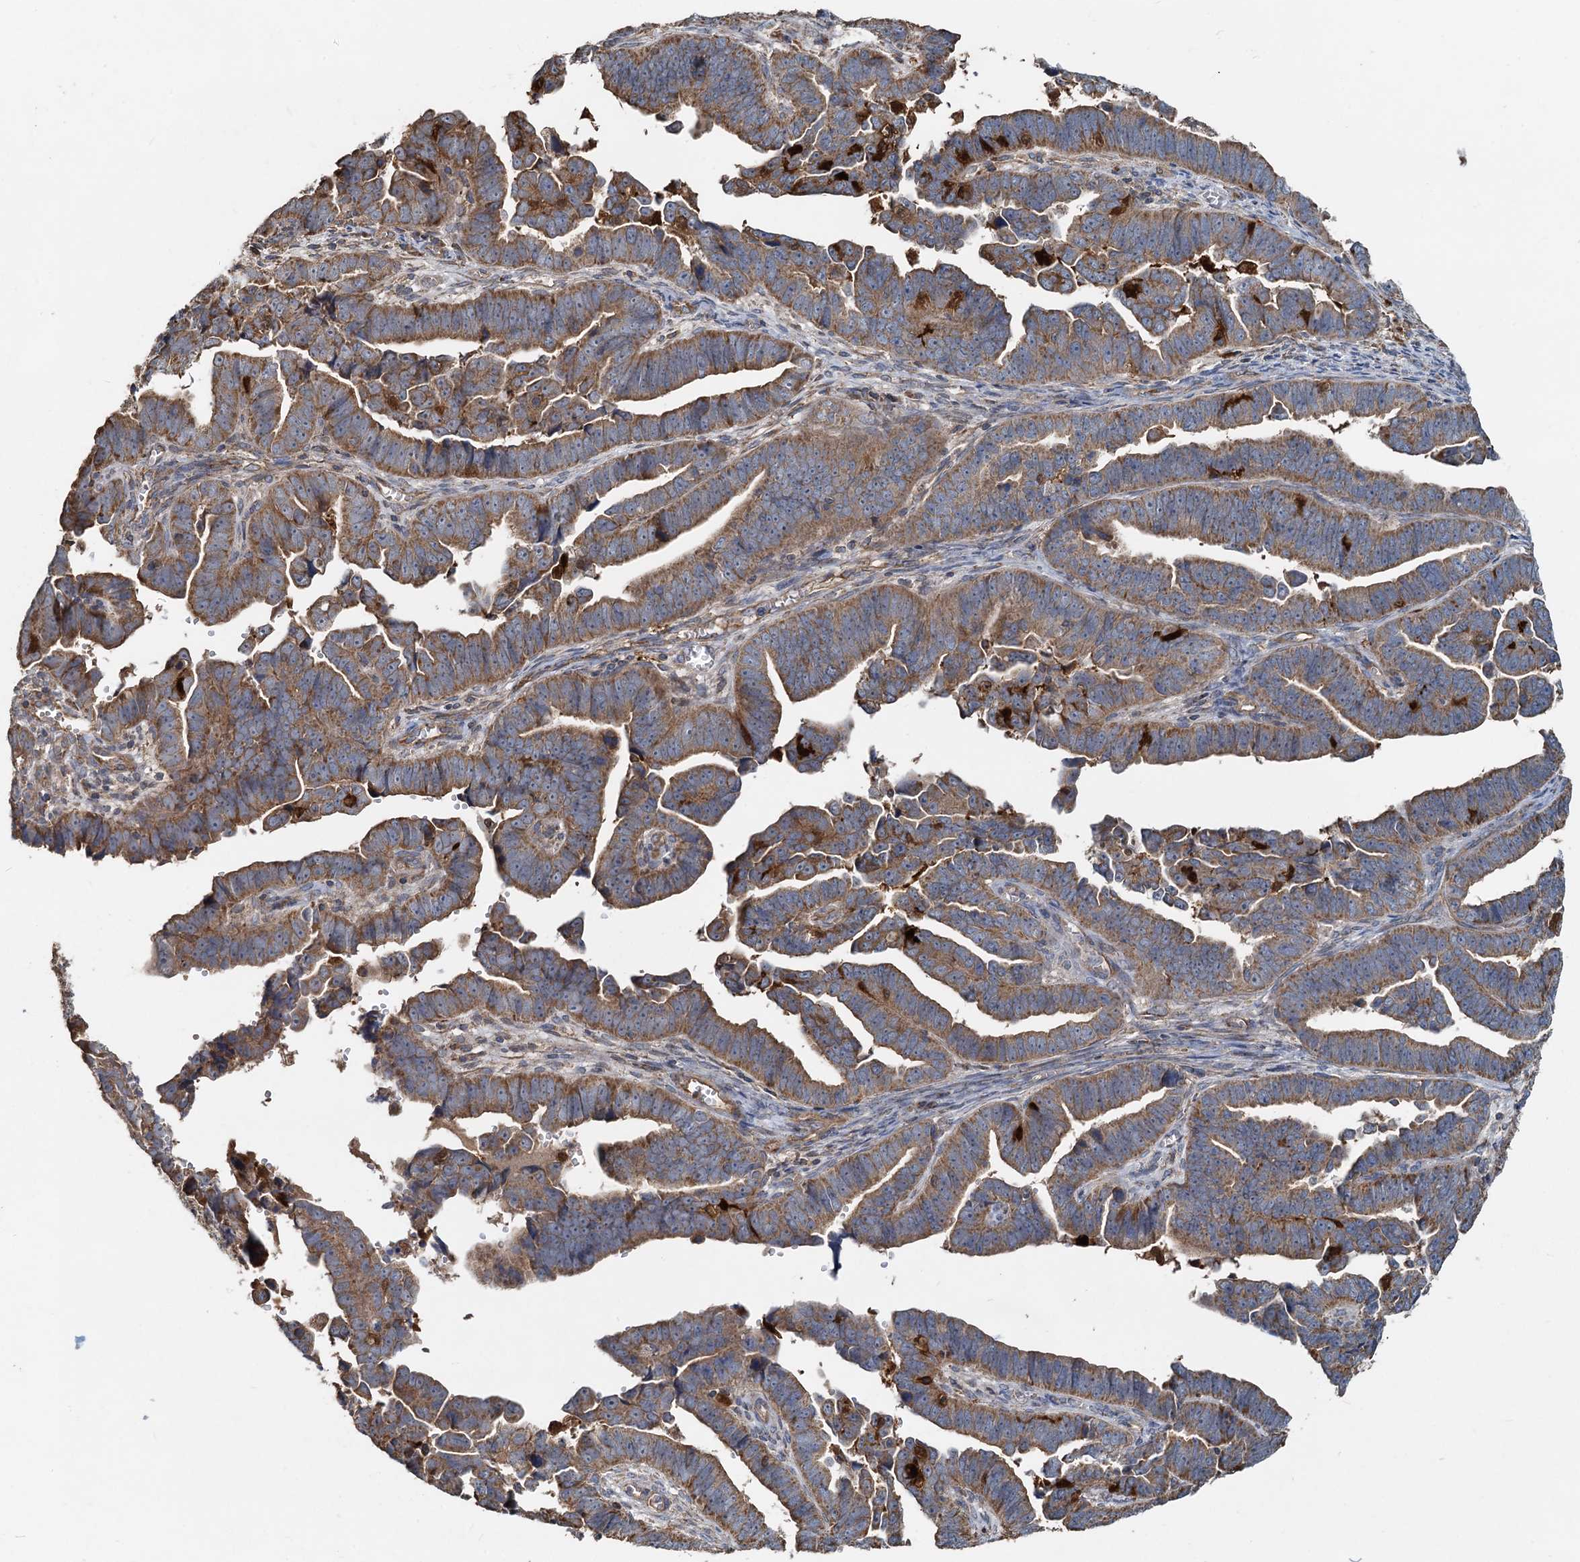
{"staining": {"intensity": "moderate", "quantity": ">75%", "location": "cytoplasmic/membranous"}, "tissue": "endometrial cancer", "cell_type": "Tumor cells", "image_type": "cancer", "snomed": [{"axis": "morphology", "description": "Adenocarcinoma, NOS"}, {"axis": "topography", "description": "Endometrium"}], "caption": "This is an image of immunohistochemistry staining of adenocarcinoma (endometrial), which shows moderate positivity in the cytoplasmic/membranous of tumor cells.", "gene": "SDS", "patient": {"sex": "female", "age": 75}}